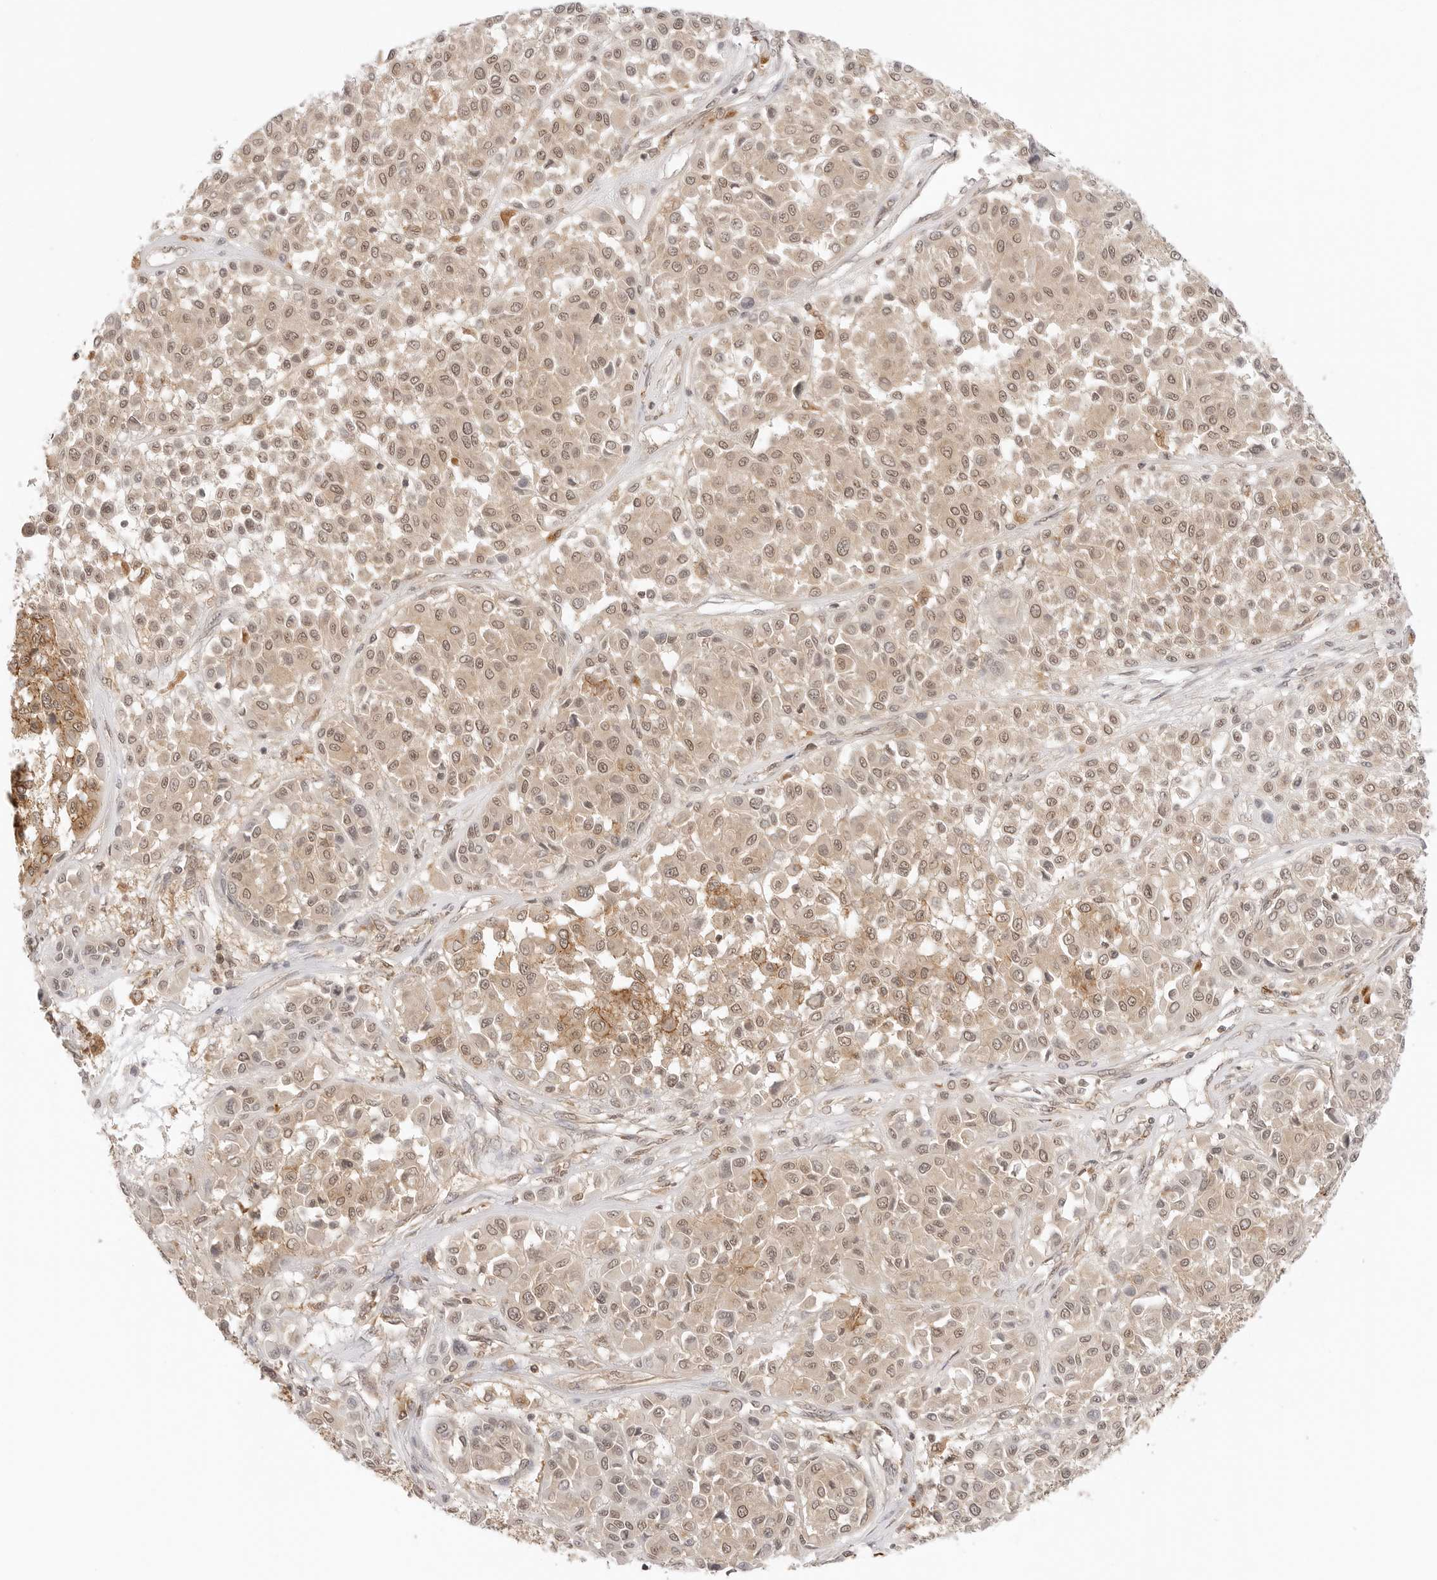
{"staining": {"intensity": "moderate", "quantity": ">75%", "location": "cytoplasmic/membranous,nuclear"}, "tissue": "melanoma", "cell_type": "Tumor cells", "image_type": "cancer", "snomed": [{"axis": "morphology", "description": "Malignant melanoma, Metastatic site"}, {"axis": "topography", "description": "Soft tissue"}], "caption": "High-power microscopy captured an immunohistochemistry histopathology image of melanoma, revealing moderate cytoplasmic/membranous and nuclear expression in approximately >75% of tumor cells. (DAB IHC, brown staining for protein, blue staining for nuclei).", "gene": "EPHA1", "patient": {"sex": "male", "age": 41}}